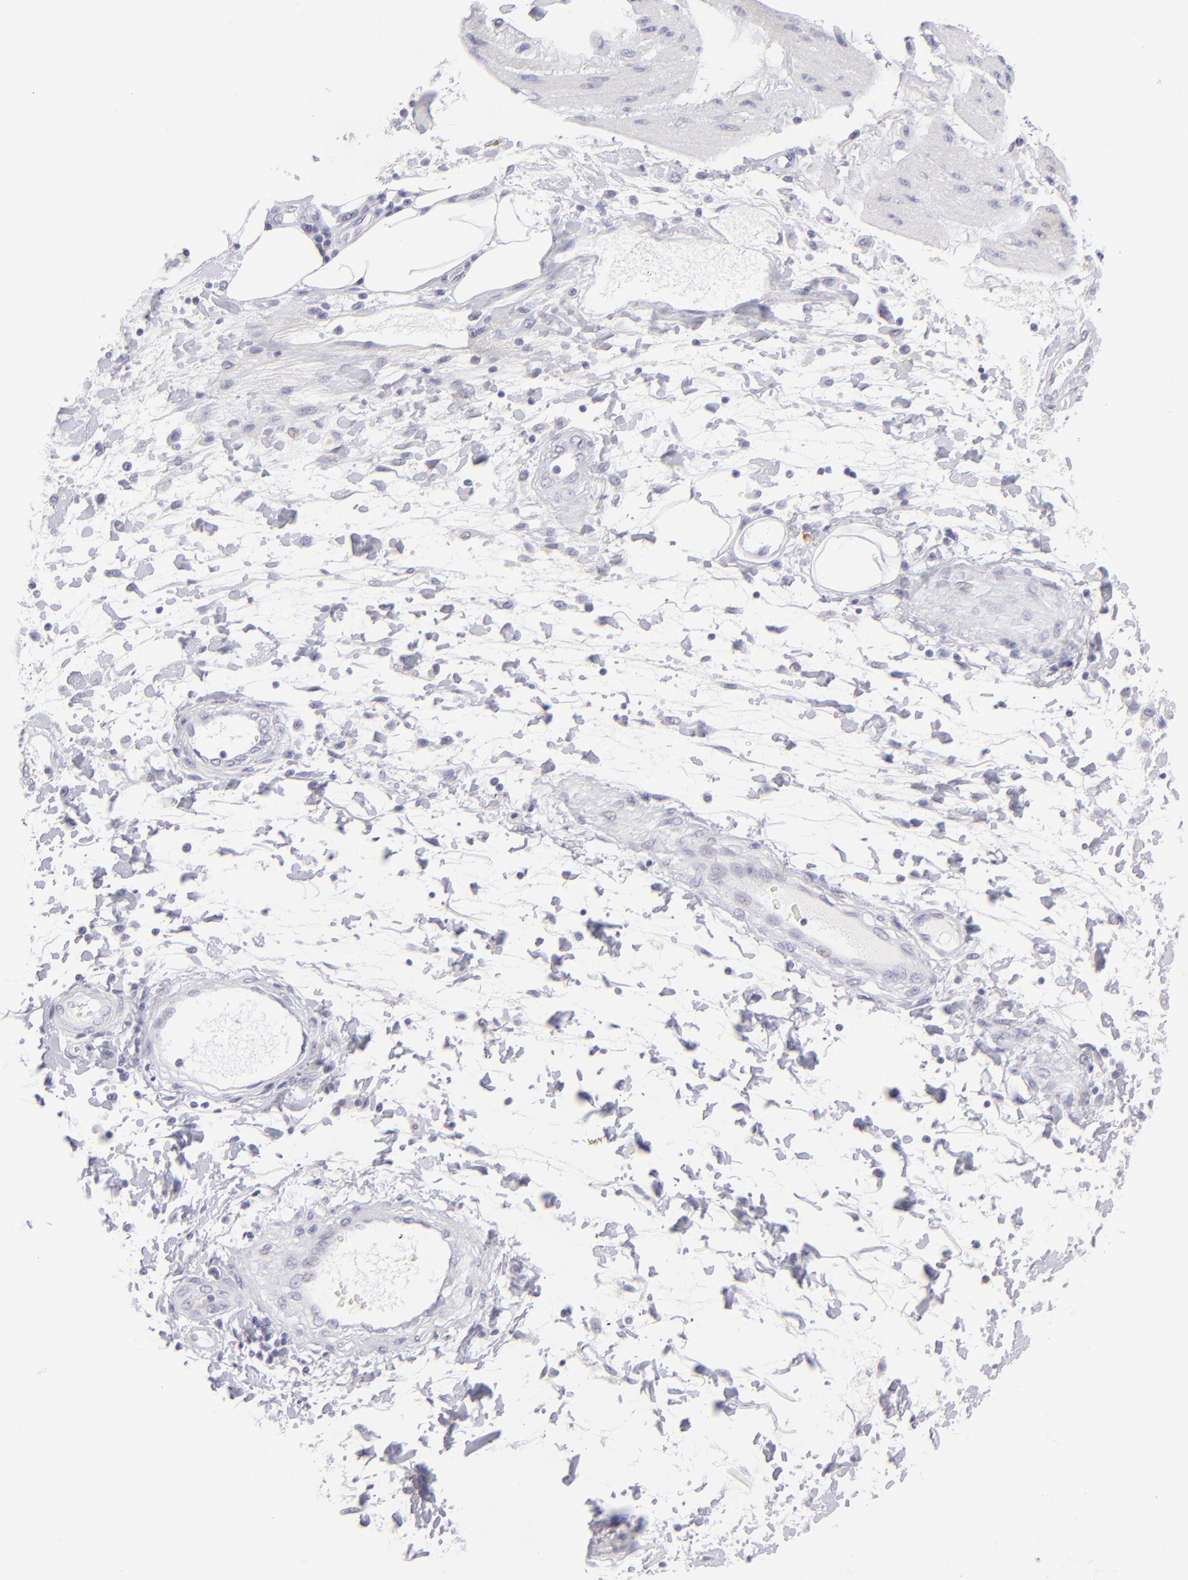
{"staining": {"intensity": "negative", "quantity": "none", "location": "none"}, "tissue": "stomach cancer", "cell_type": "Tumor cells", "image_type": "cancer", "snomed": [{"axis": "morphology", "description": "Adenocarcinoma, NOS"}, {"axis": "topography", "description": "Pancreas"}, {"axis": "topography", "description": "Stomach, upper"}], "caption": "Immunohistochemistry of human stomach cancer (adenocarcinoma) exhibits no positivity in tumor cells.", "gene": "FCER2", "patient": {"sex": "male", "age": 77}}